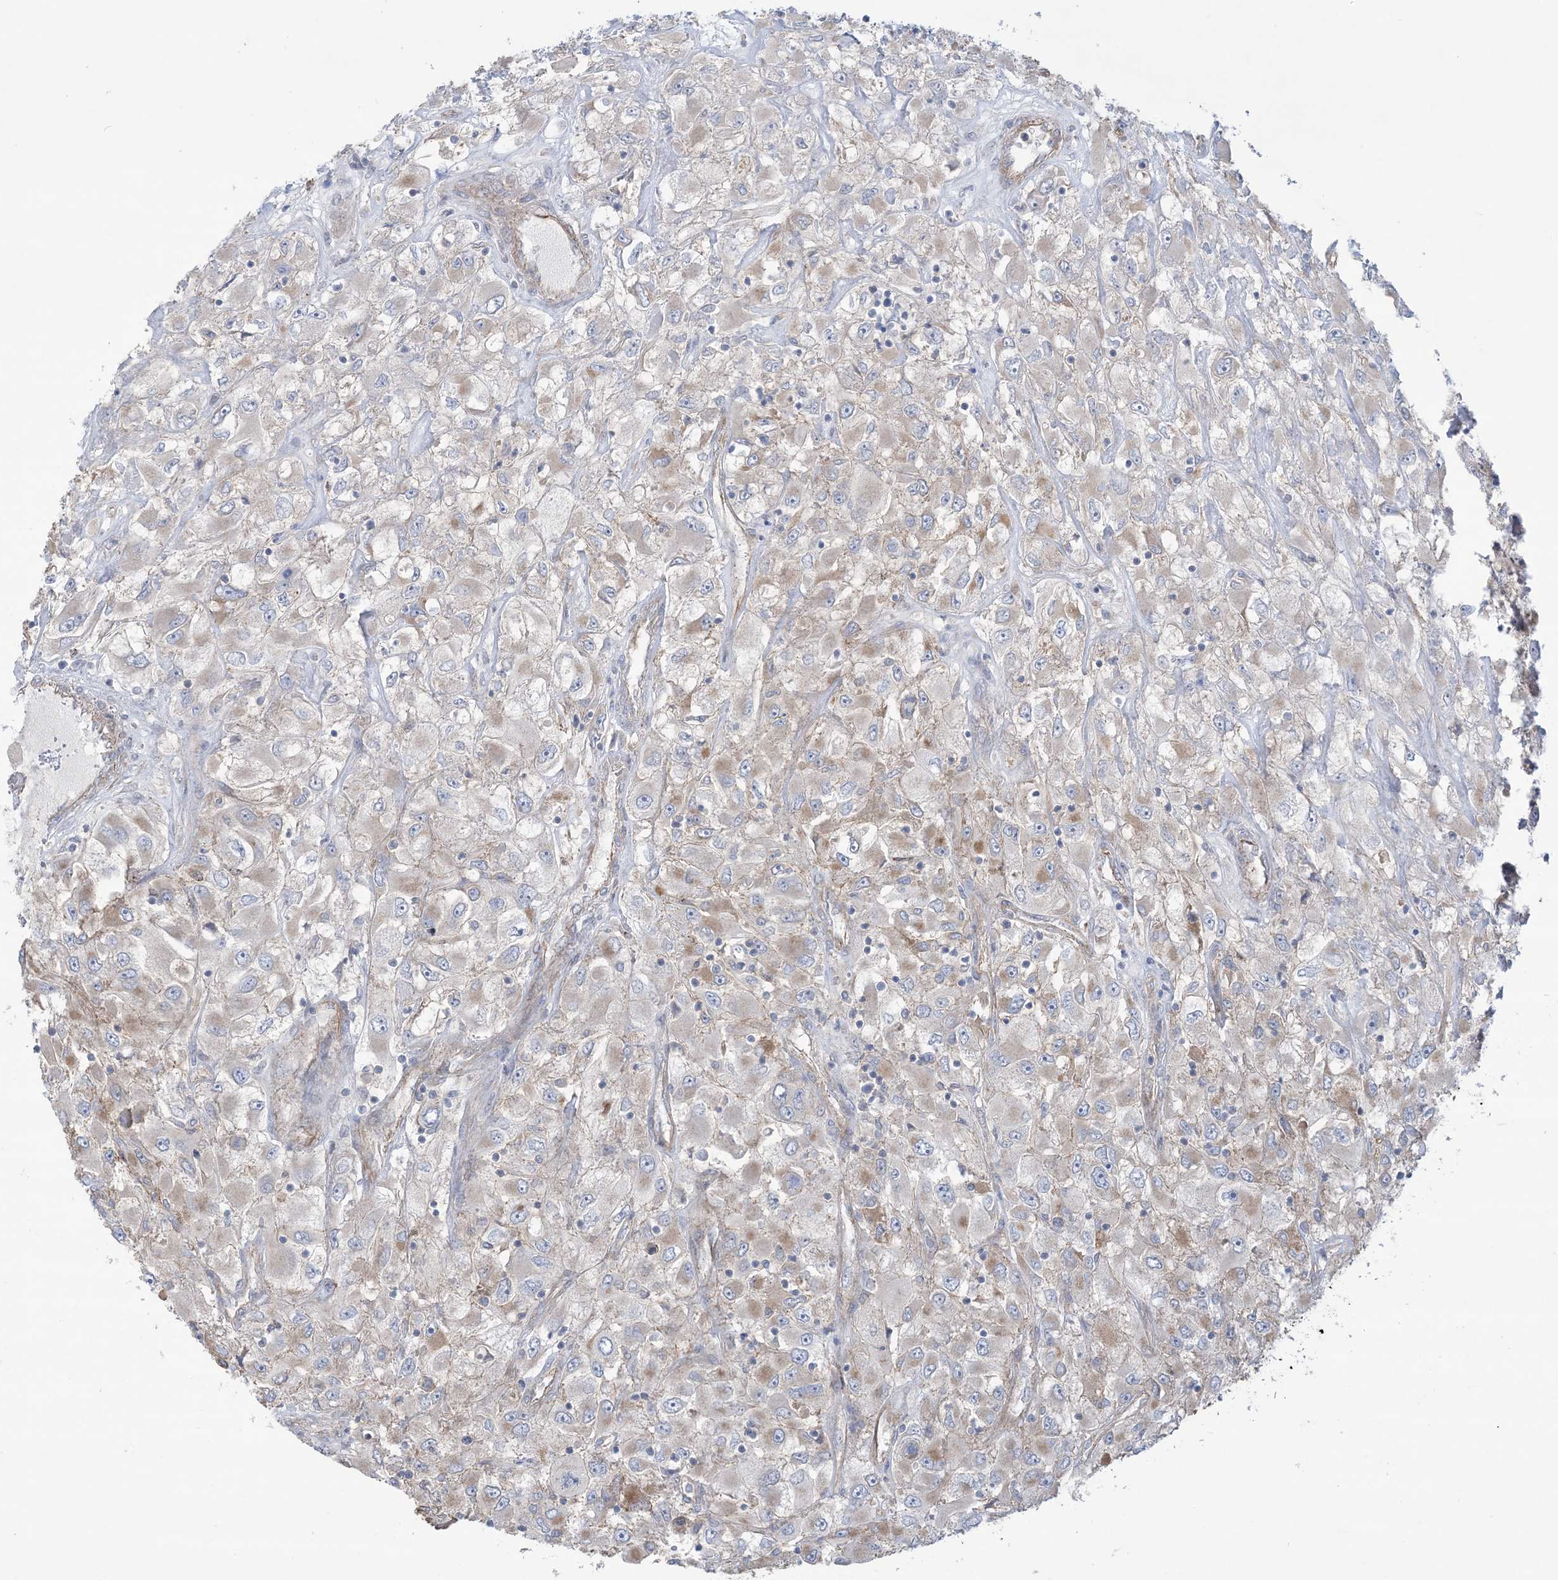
{"staining": {"intensity": "weak", "quantity": "<25%", "location": "cytoplasmic/membranous"}, "tissue": "renal cancer", "cell_type": "Tumor cells", "image_type": "cancer", "snomed": [{"axis": "morphology", "description": "Adenocarcinoma, NOS"}, {"axis": "topography", "description": "Kidney"}], "caption": "This is an immunohistochemistry (IHC) histopathology image of human adenocarcinoma (renal). There is no positivity in tumor cells.", "gene": "CCNY", "patient": {"sex": "female", "age": 52}}